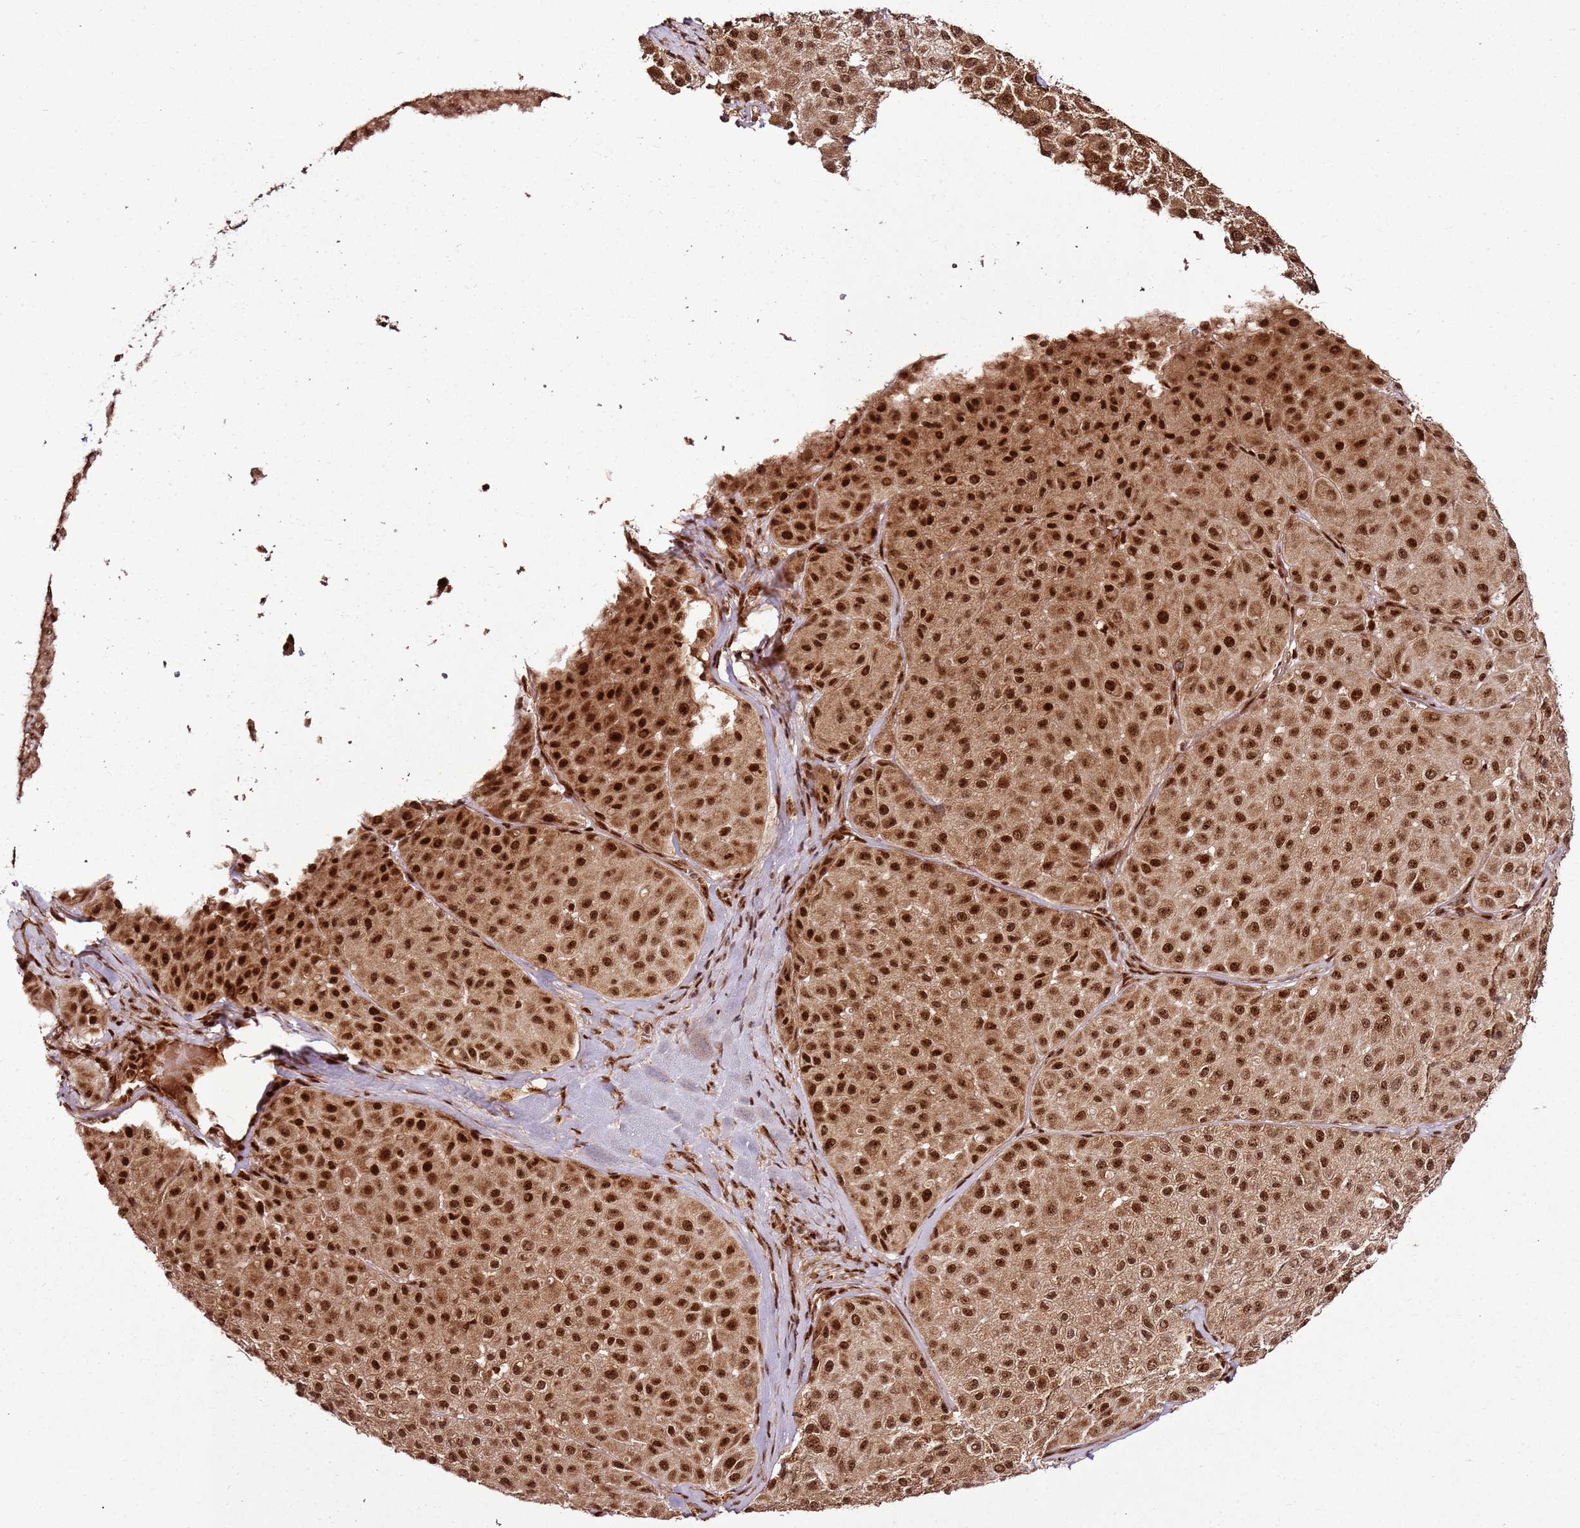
{"staining": {"intensity": "strong", "quantity": ">75%", "location": "nuclear"}, "tissue": "melanoma", "cell_type": "Tumor cells", "image_type": "cancer", "snomed": [{"axis": "morphology", "description": "Malignant melanoma, Metastatic site"}, {"axis": "topography", "description": "Smooth muscle"}], "caption": "Immunohistochemistry (IHC) of melanoma exhibits high levels of strong nuclear staining in about >75% of tumor cells.", "gene": "XRN2", "patient": {"sex": "male", "age": 41}}